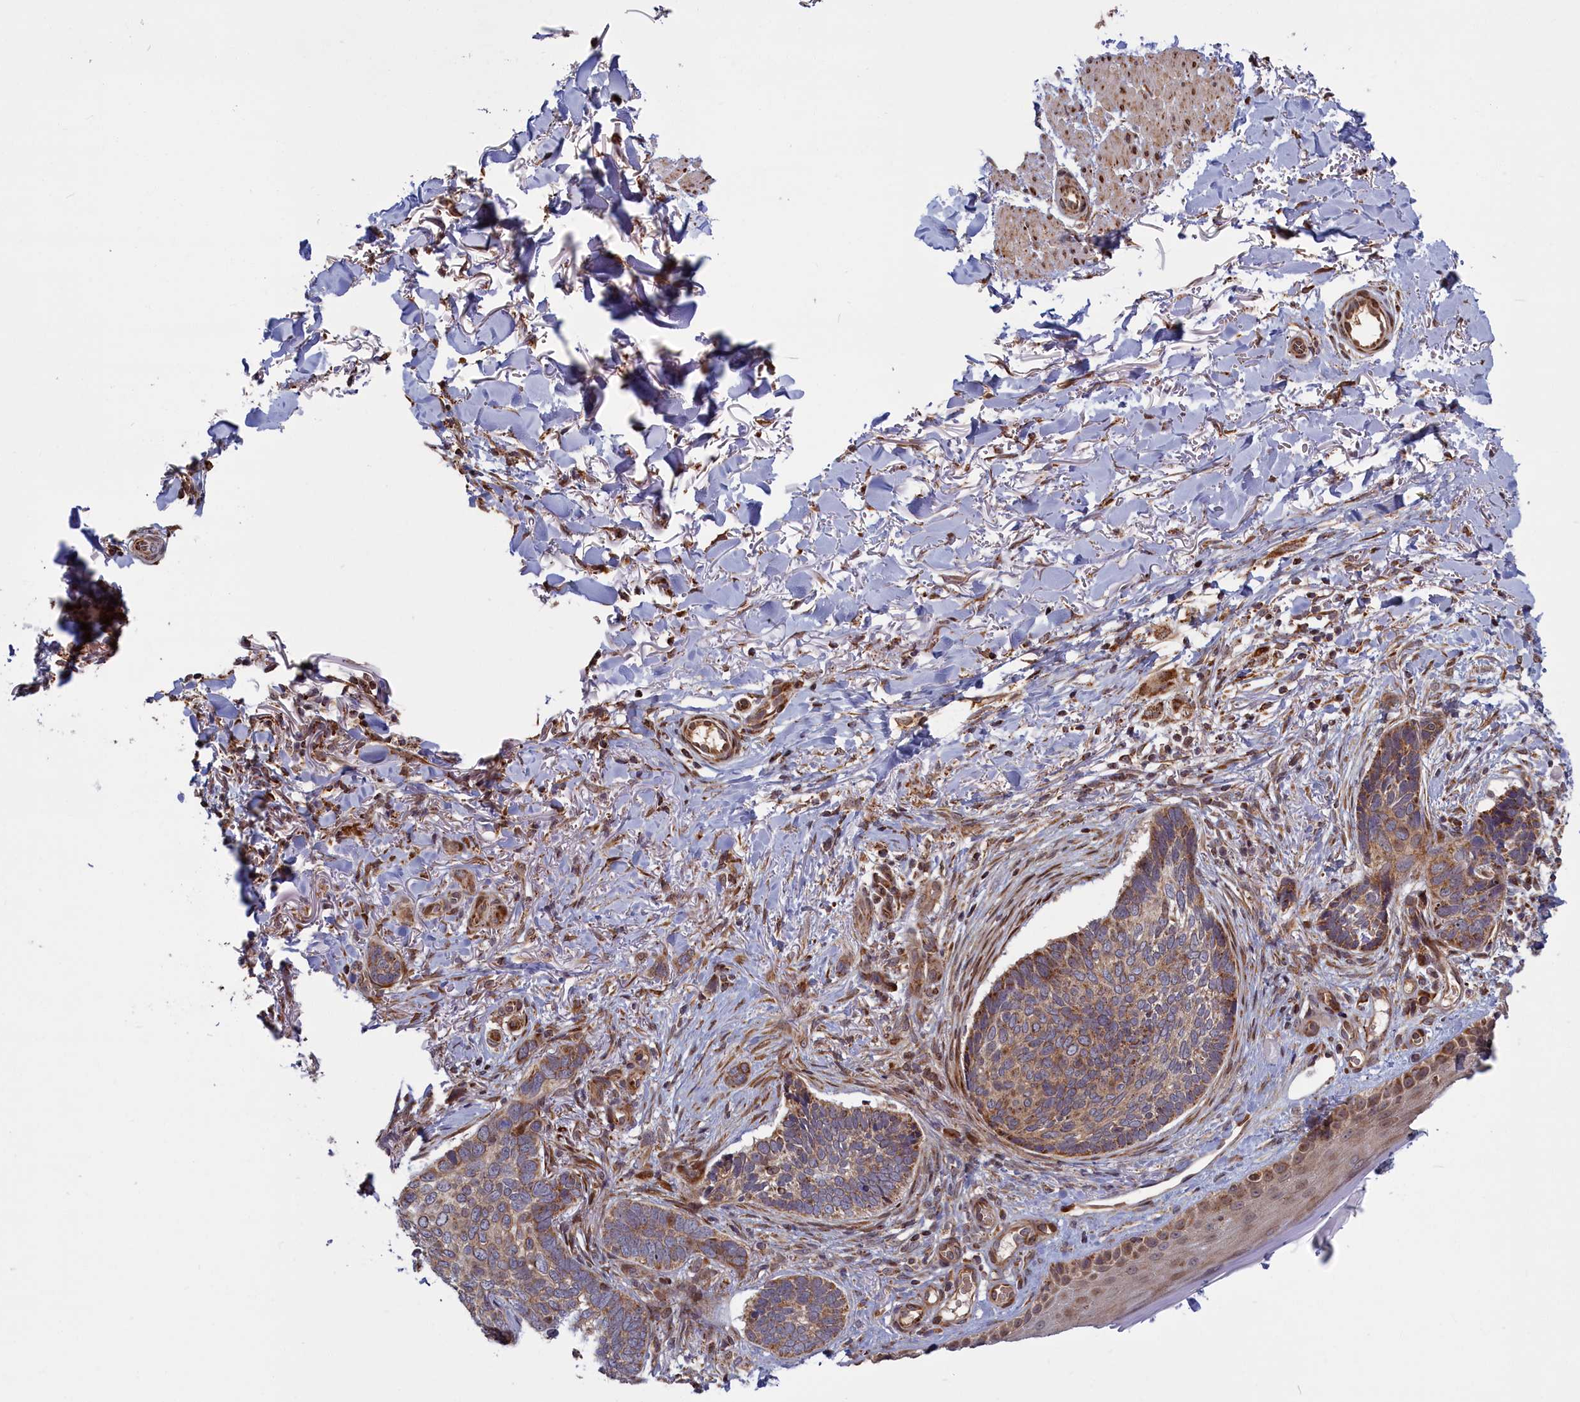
{"staining": {"intensity": "moderate", "quantity": ">75%", "location": "cytoplasmic/membranous"}, "tissue": "skin cancer", "cell_type": "Tumor cells", "image_type": "cancer", "snomed": [{"axis": "morphology", "description": "Normal tissue, NOS"}, {"axis": "morphology", "description": "Basal cell carcinoma"}, {"axis": "topography", "description": "Skin"}], "caption": "The photomicrograph exhibits staining of skin cancer, revealing moderate cytoplasmic/membranous protein staining (brown color) within tumor cells.", "gene": "PLA2G10", "patient": {"sex": "female", "age": 67}}